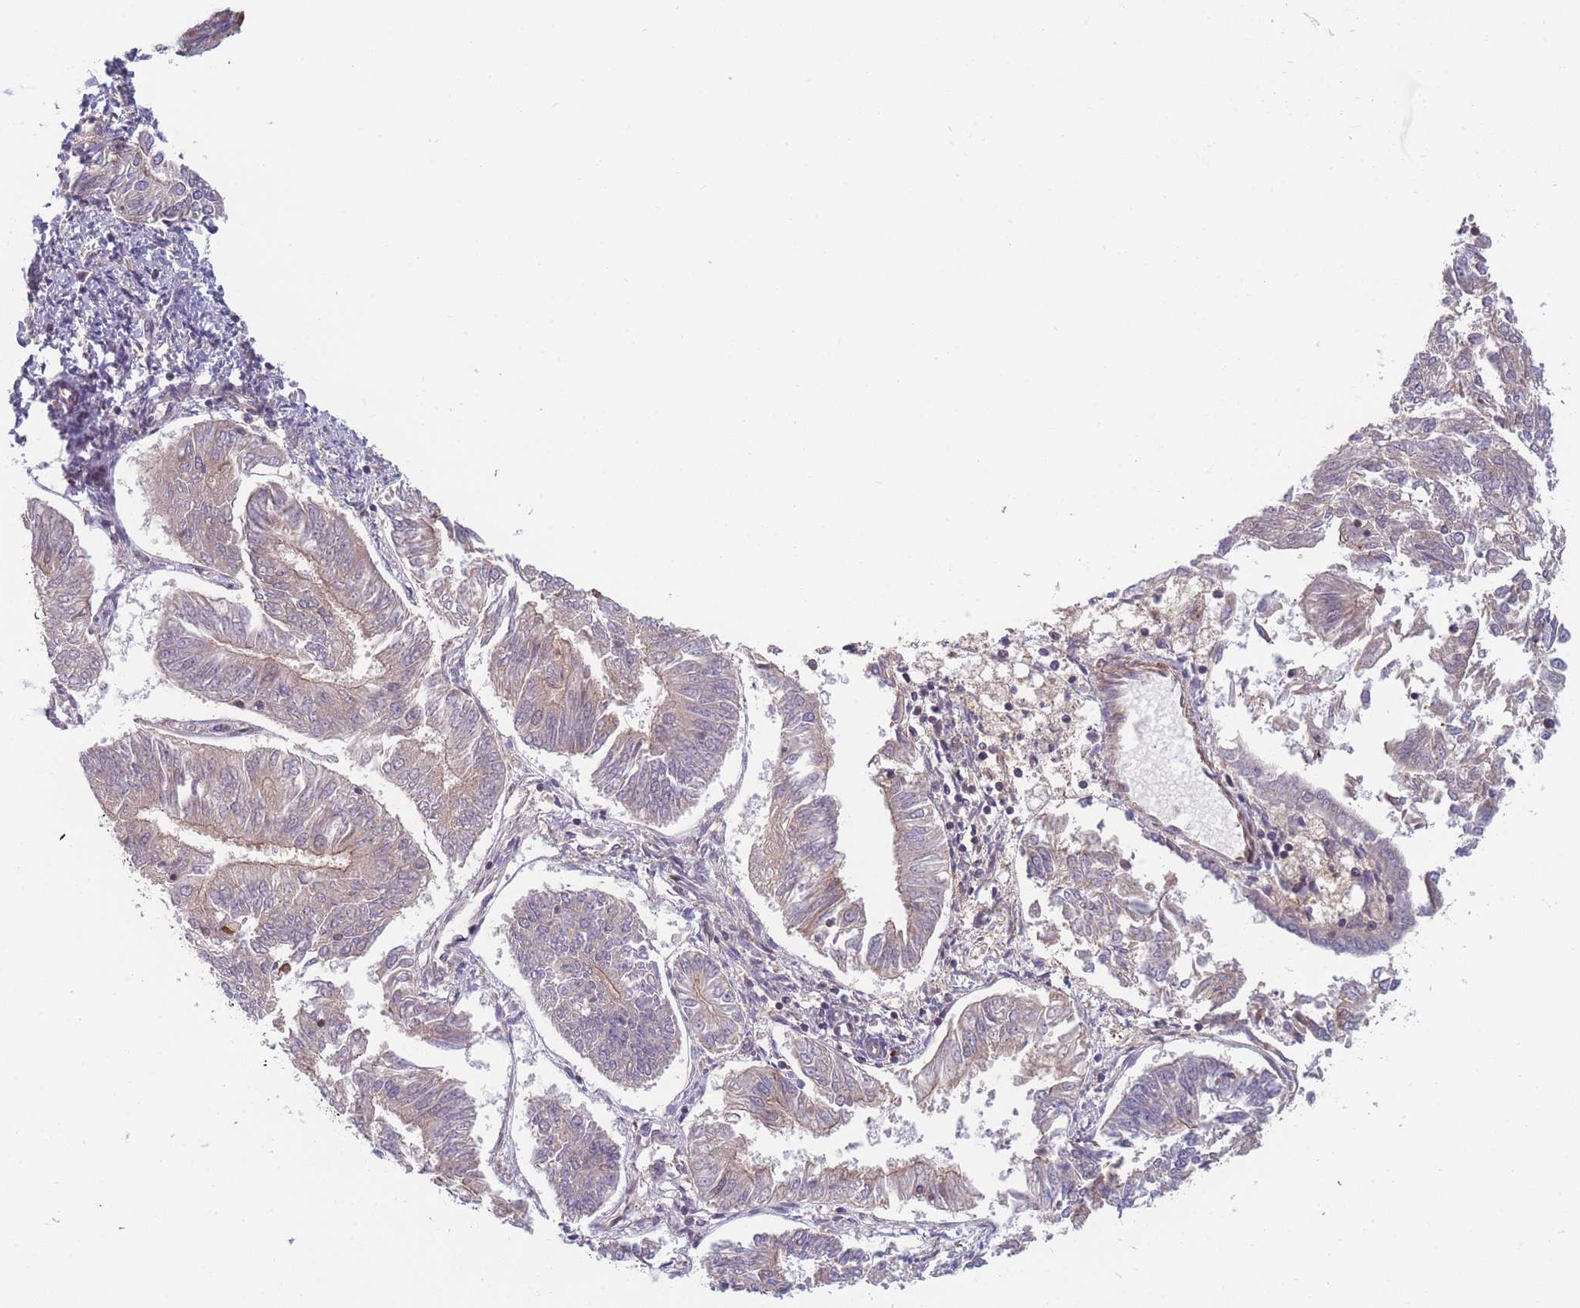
{"staining": {"intensity": "weak", "quantity": "<25%", "location": "cytoplasmic/membranous"}, "tissue": "endometrial cancer", "cell_type": "Tumor cells", "image_type": "cancer", "snomed": [{"axis": "morphology", "description": "Adenocarcinoma, NOS"}, {"axis": "topography", "description": "Endometrium"}], "caption": "Immunohistochemical staining of human endometrial cancer (adenocarcinoma) reveals no significant expression in tumor cells.", "gene": "FAM153A", "patient": {"sex": "female", "age": 58}}